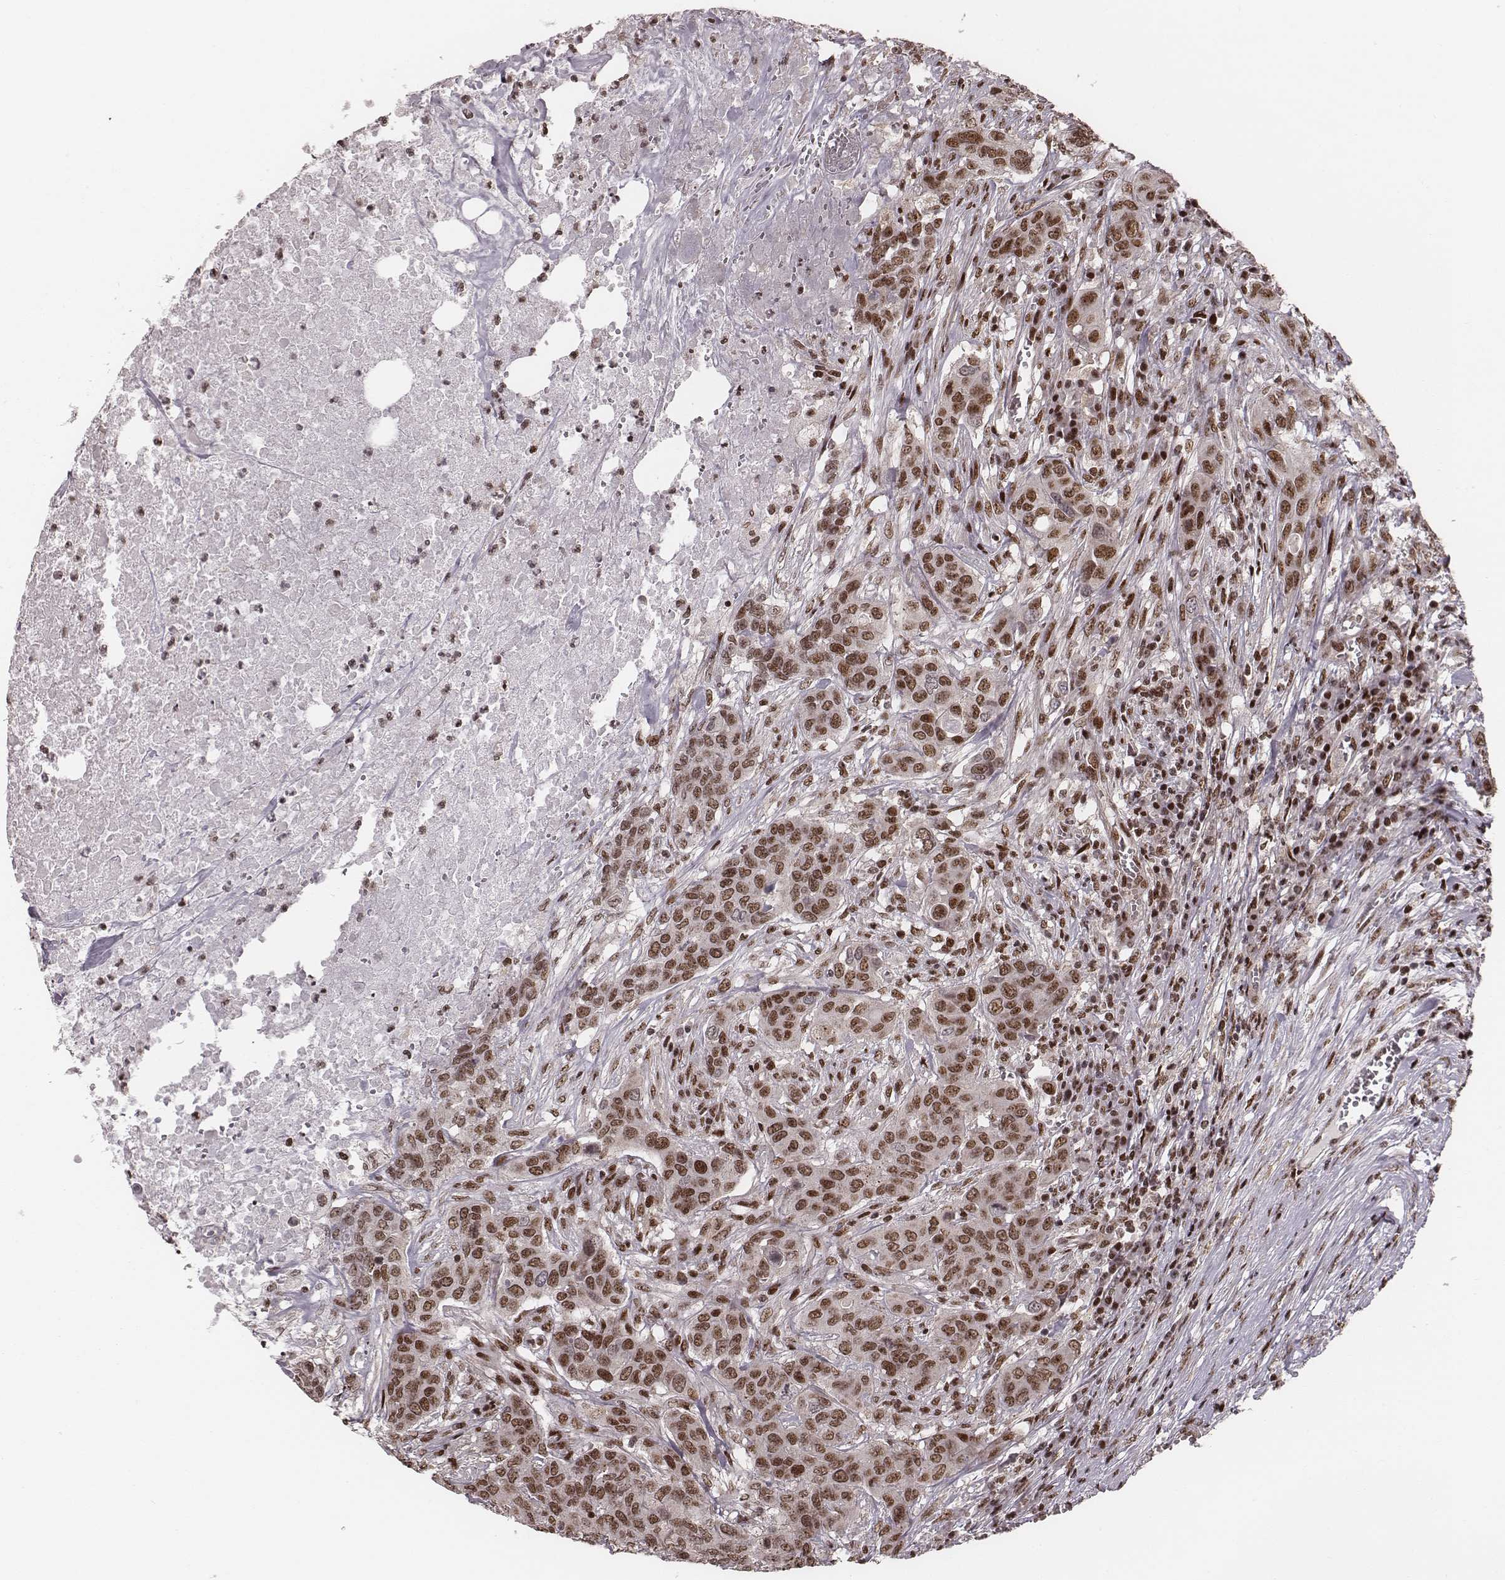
{"staining": {"intensity": "moderate", "quantity": "25%-75%", "location": "nuclear"}, "tissue": "urothelial cancer", "cell_type": "Tumor cells", "image_type": "cancer", "snomed": [{"axis": "morphology", "description": "Urothelial carcinoma, NOS"}, {"axis": "morphology", "description": "Urothelial carcinoma, High grade"}, {"axis": "topography", "description": "Urinary bladder"}], "caption": "The image exhibits immunohistochemical staining of transitional cell carcinoma. There is moderate nuclear staining is appreciated in approximately 25%-75% of tumor cells. Immunohistochemistry (ihc) stains the protein of interest in brown and the nuclei are stained blue.", "gene": "VRK3", "patient": {"sex": "male", "age": 63}}